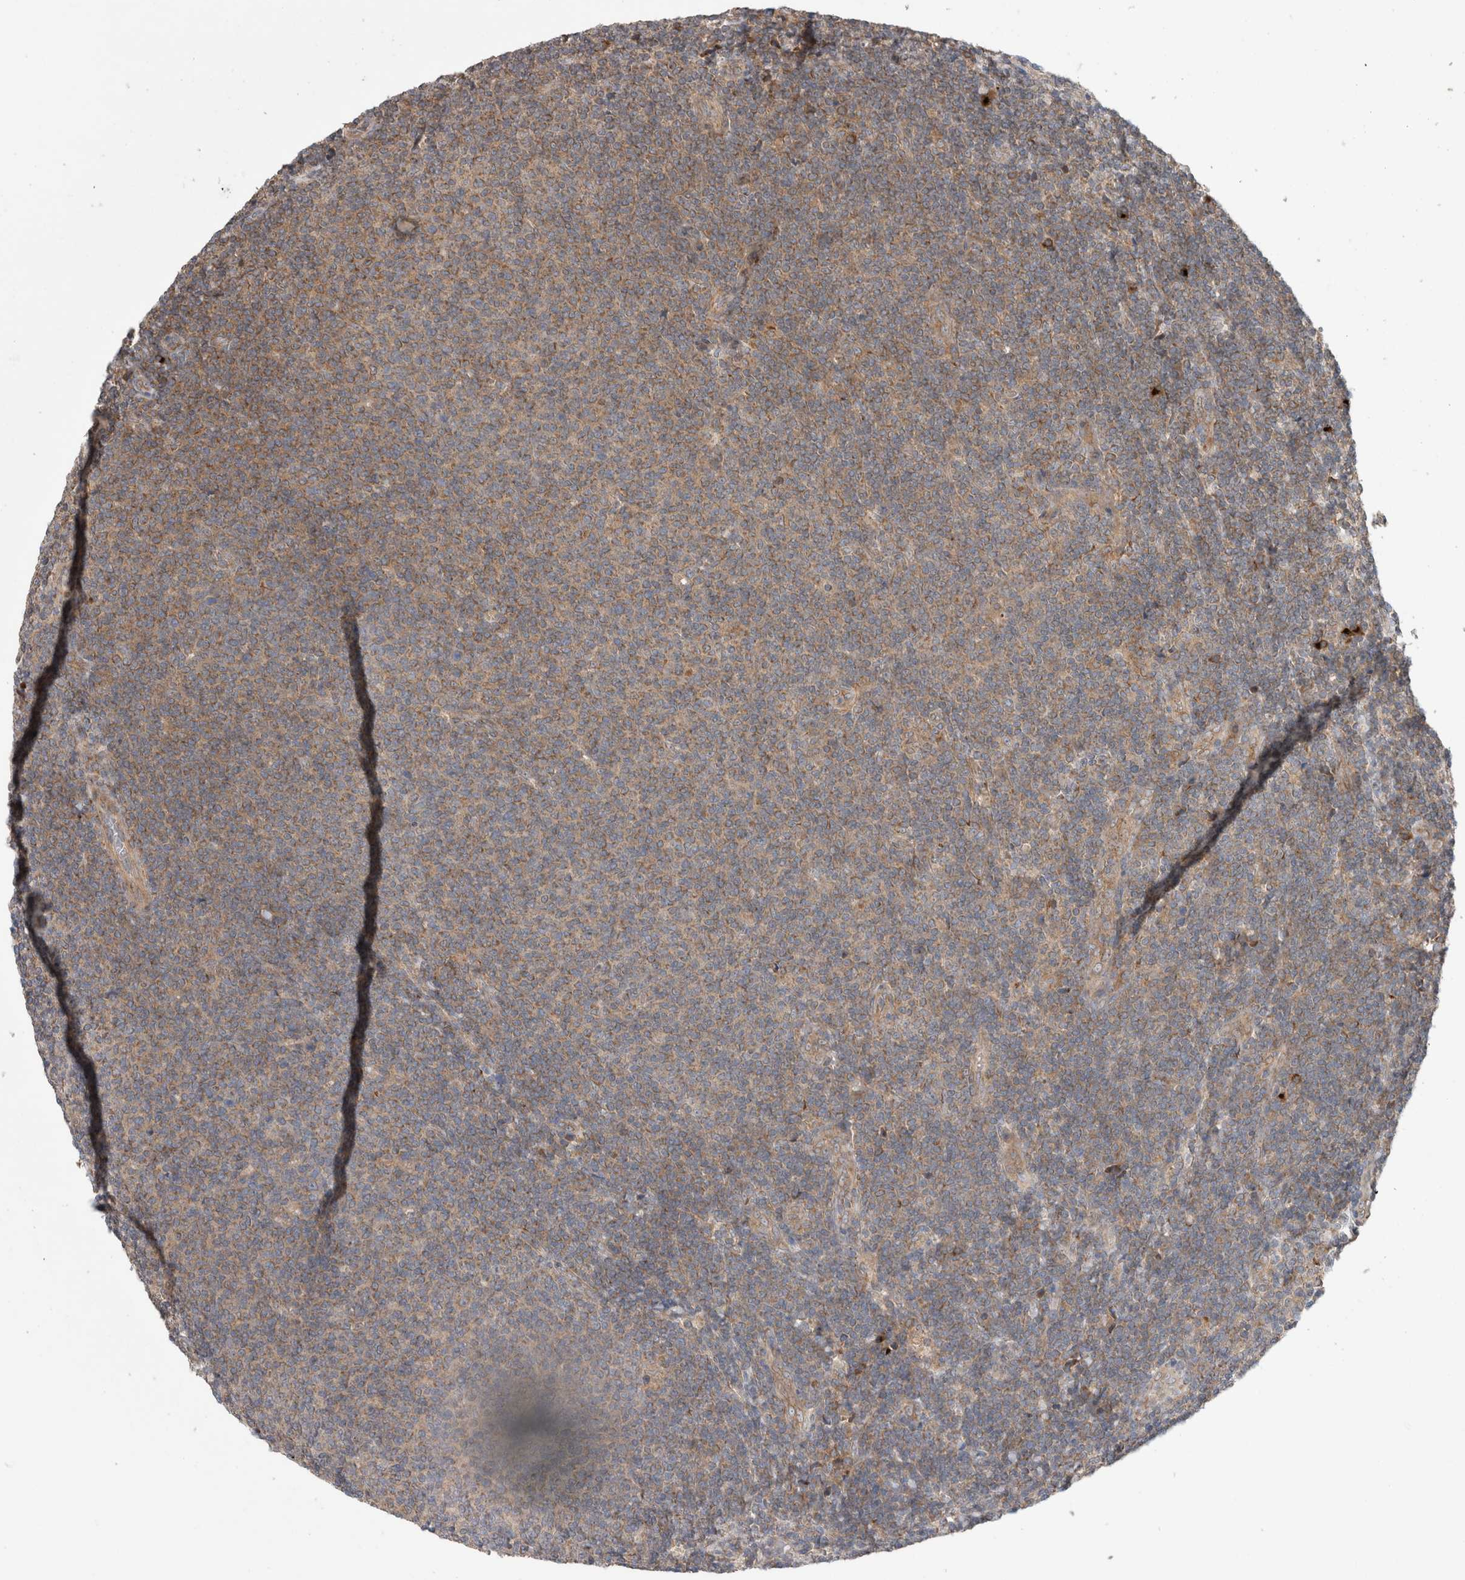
{"staining": {"intensity": "moderate", "quantity": ">75%", "location": "cytoplasmic/membranous"}, "tissue": "lymphoma", "cell_type": "Tumor cells", "image_type": "cancer", "snomed": [{"axis": "morphology", "description": "Malignant lymphoma, non-Hodgkin's type, Low grade"}, {"axis": "topography", "description": "Lymph node"}], "caption": "The immunohistochemical stain labels moderate cytoplasmic/membranous staining in tumor cells of malignant lymphoma, non-Hodgkin's type (low-grade) tissue.", "gene": "TRIM5", "patient": {"sex": "male", "age": 66}}